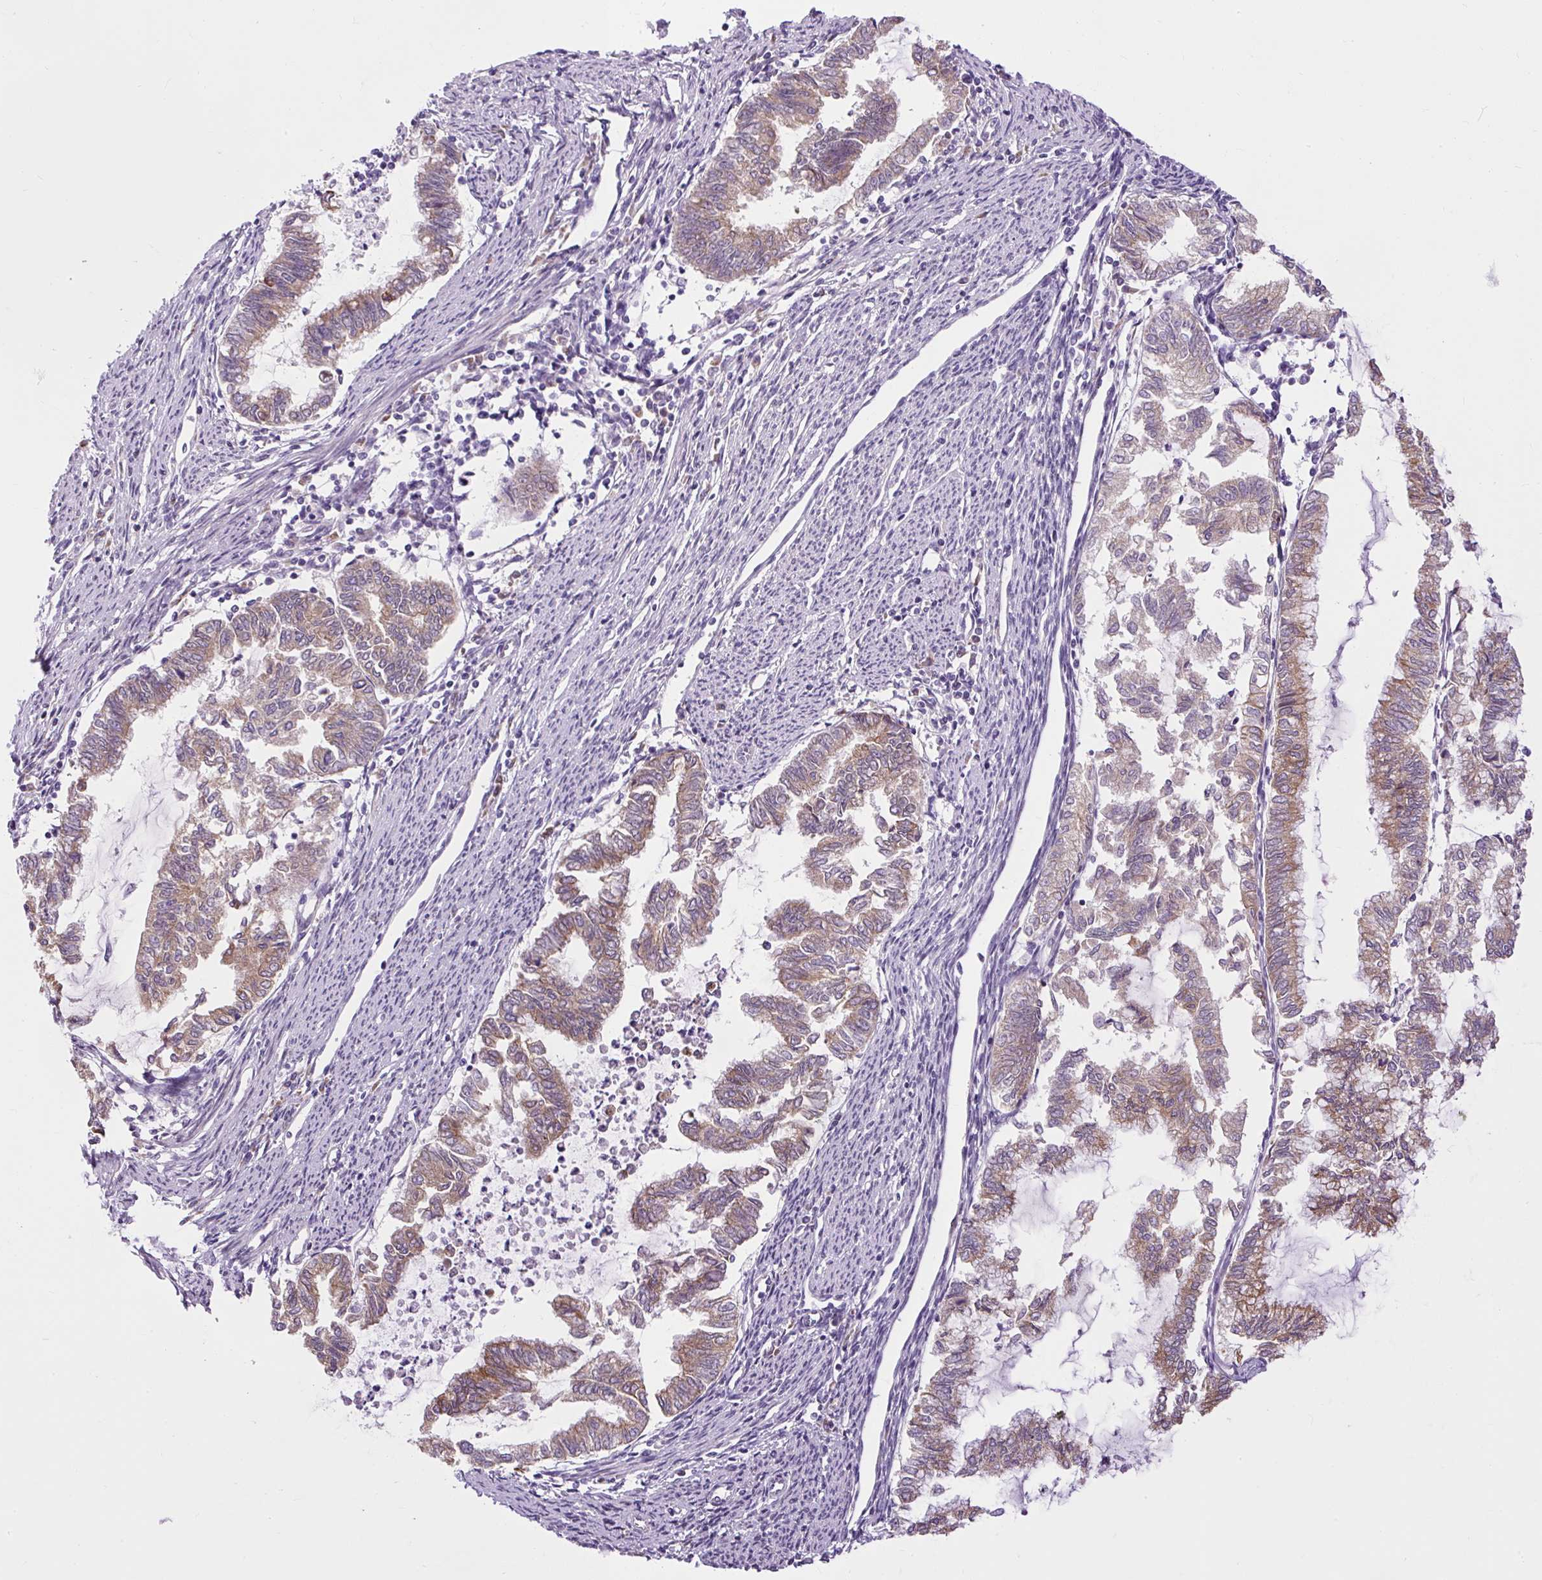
{"staining": {"intensity": "weak", "quantity": ">75%", "location": "cytoplasmic/membranous"}, "tissue": "endometrial cancer", "cell_type": "Tumor cells", "image_type": "cancer", "snomed": [{"axis": "morphology", "description": "Adenocarcinoma, NOS"}, {"axis": "topography", "description": "Endometrium"}], "caption": "Immunohistochemistry of endometrial adenocarcinoma demonstrates low levels of weak cytoplasmic/membranous staining in approximately >75% of tumor cells.", "gene": "FAM149A", "patient": {"sex": "female", "age": 79}}